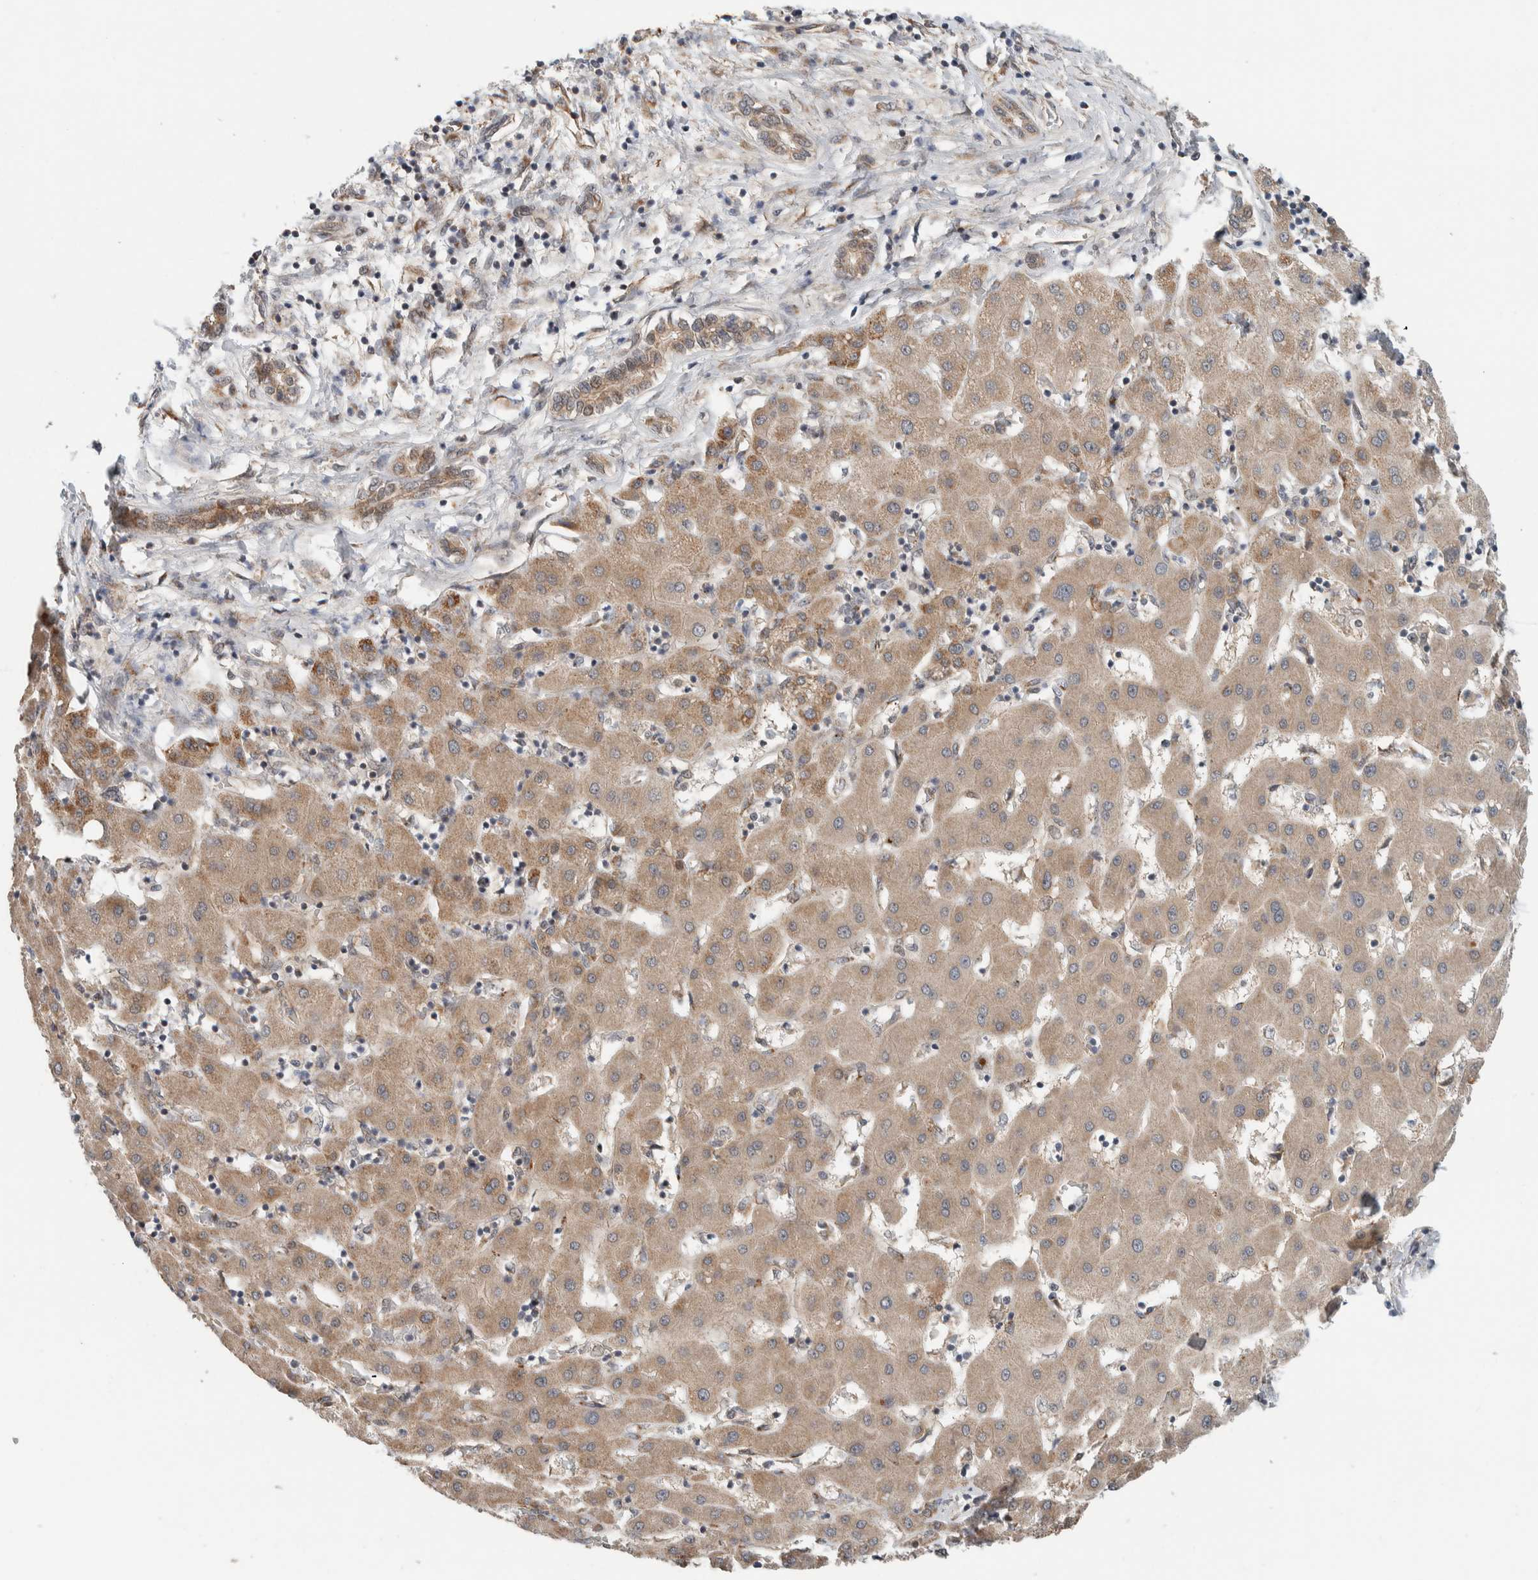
{"staining": {"intensity": "moderate", "quantity": ">75%", "location": "cytoplasmic/membranous"}, "tissue": "liver cancer", "cell_type": "Tumor cells", "image_type": "cancer", "snomed": [{"axis": "morphology", "description": "Carcinoma, Hepatocellular, NOS"}, {"axis": "topography", "description": "Liver"}], "caption": "Immunohistochemistry histopathology image of human liver cancer (hepatocellular carcinoma) stained for a protein (brown), which demonstrates medium levels of moderate cytoplasmic/membranous expression in approximately >75% of tumor cells.", "gene": "RERE", "patient": {"sex": "male", "age": 65}}